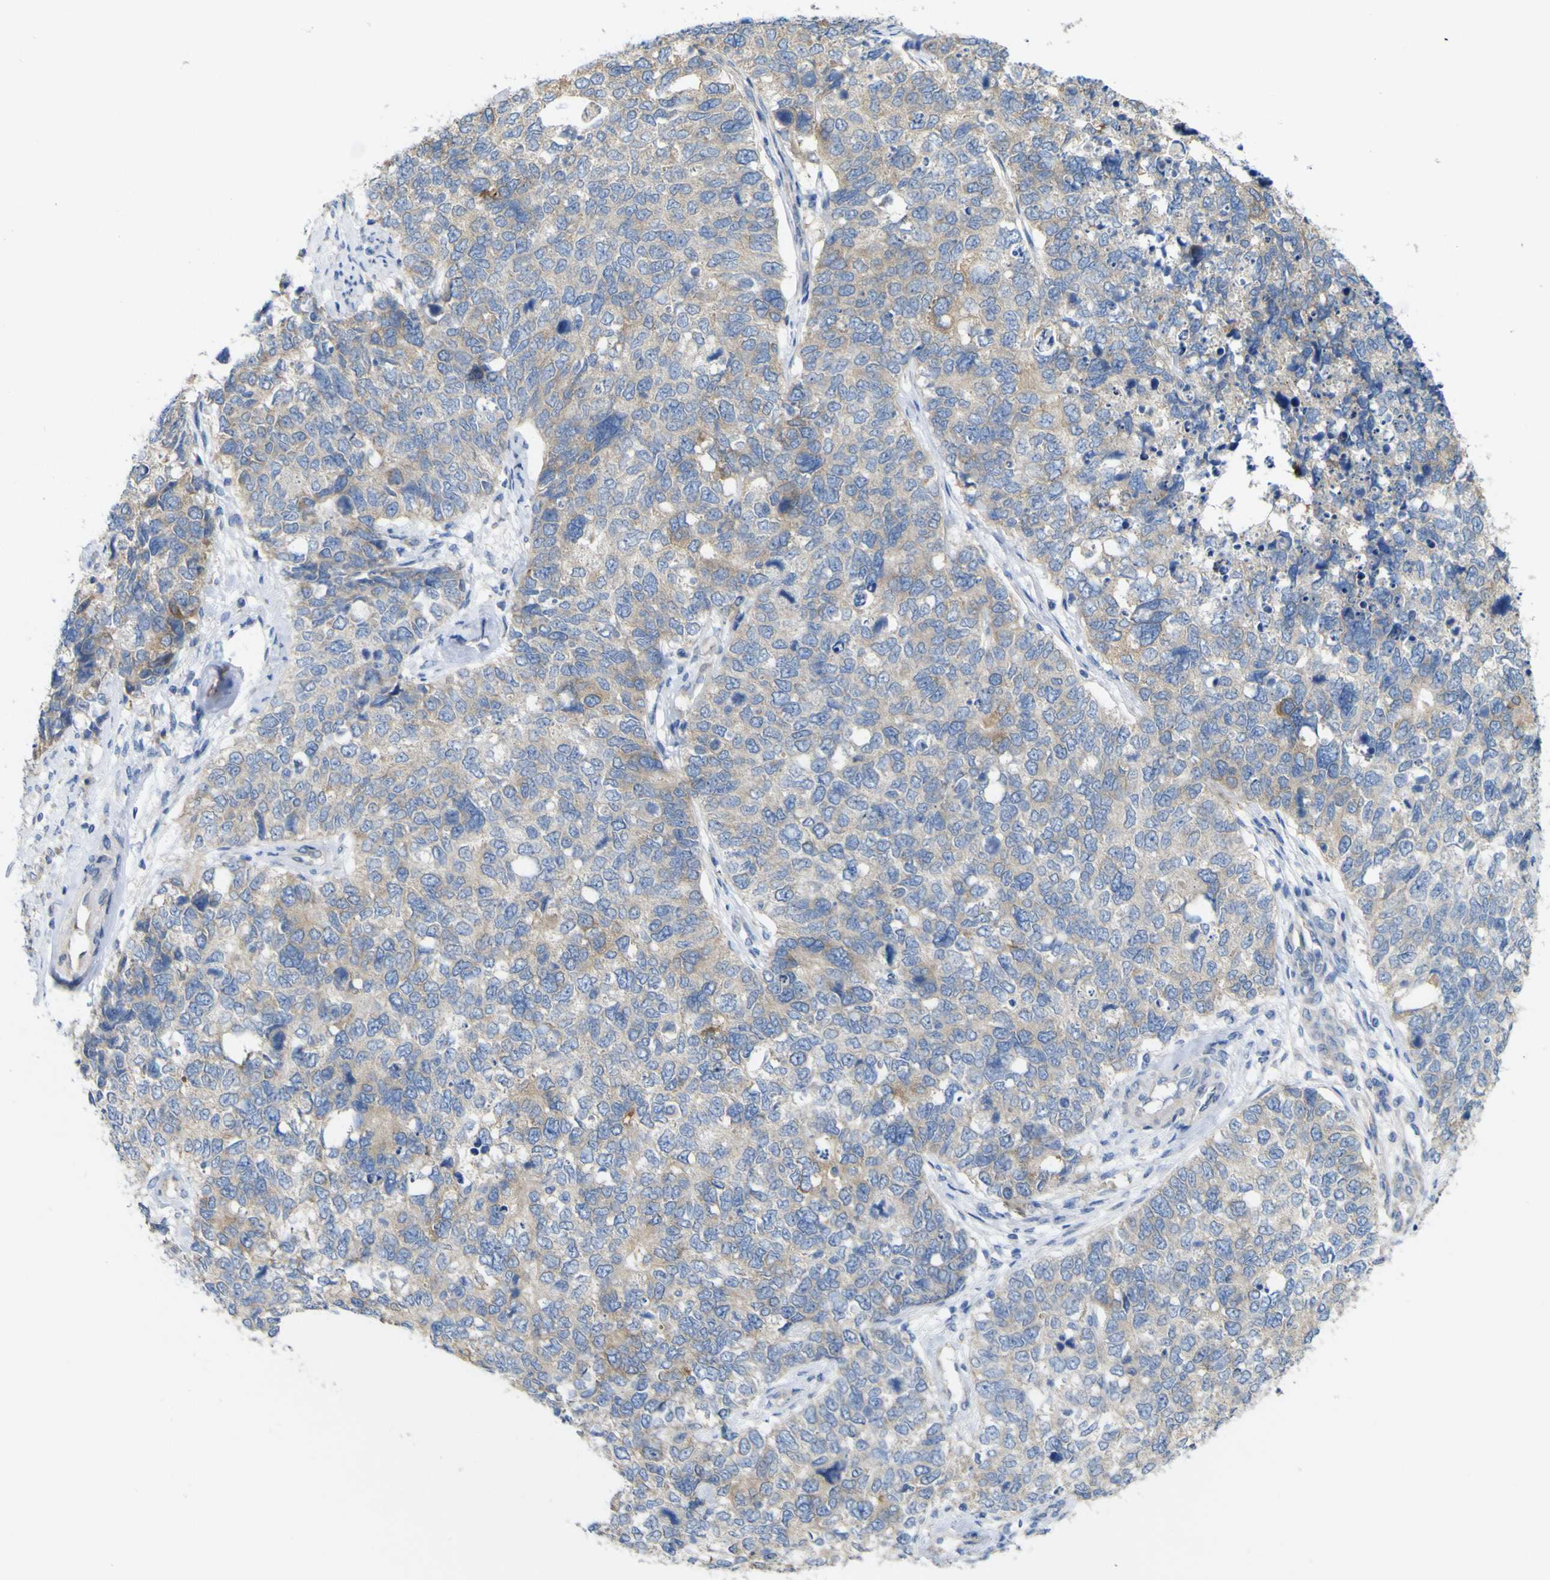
{"staining": {"intensity": "weak", "quantity": "<25%", "location": "cytoplasmic/membranous"}, "tissue": "cervical cancer", "cell_type": "Tumor cells", "image_type": "cancer", "snomed": [{"axis": "morphology", "description": "Squamous cell carcinoma, NOS"}, {"axis": "topography", "description": "Cervix"}], "caption": "DAB immunohistochemical staining of cervical squamous cell carcinoma reveals no significant expression in tumor cells.", "gene": "MYEOV", "patient": {"sex": "female", "age": 63}}